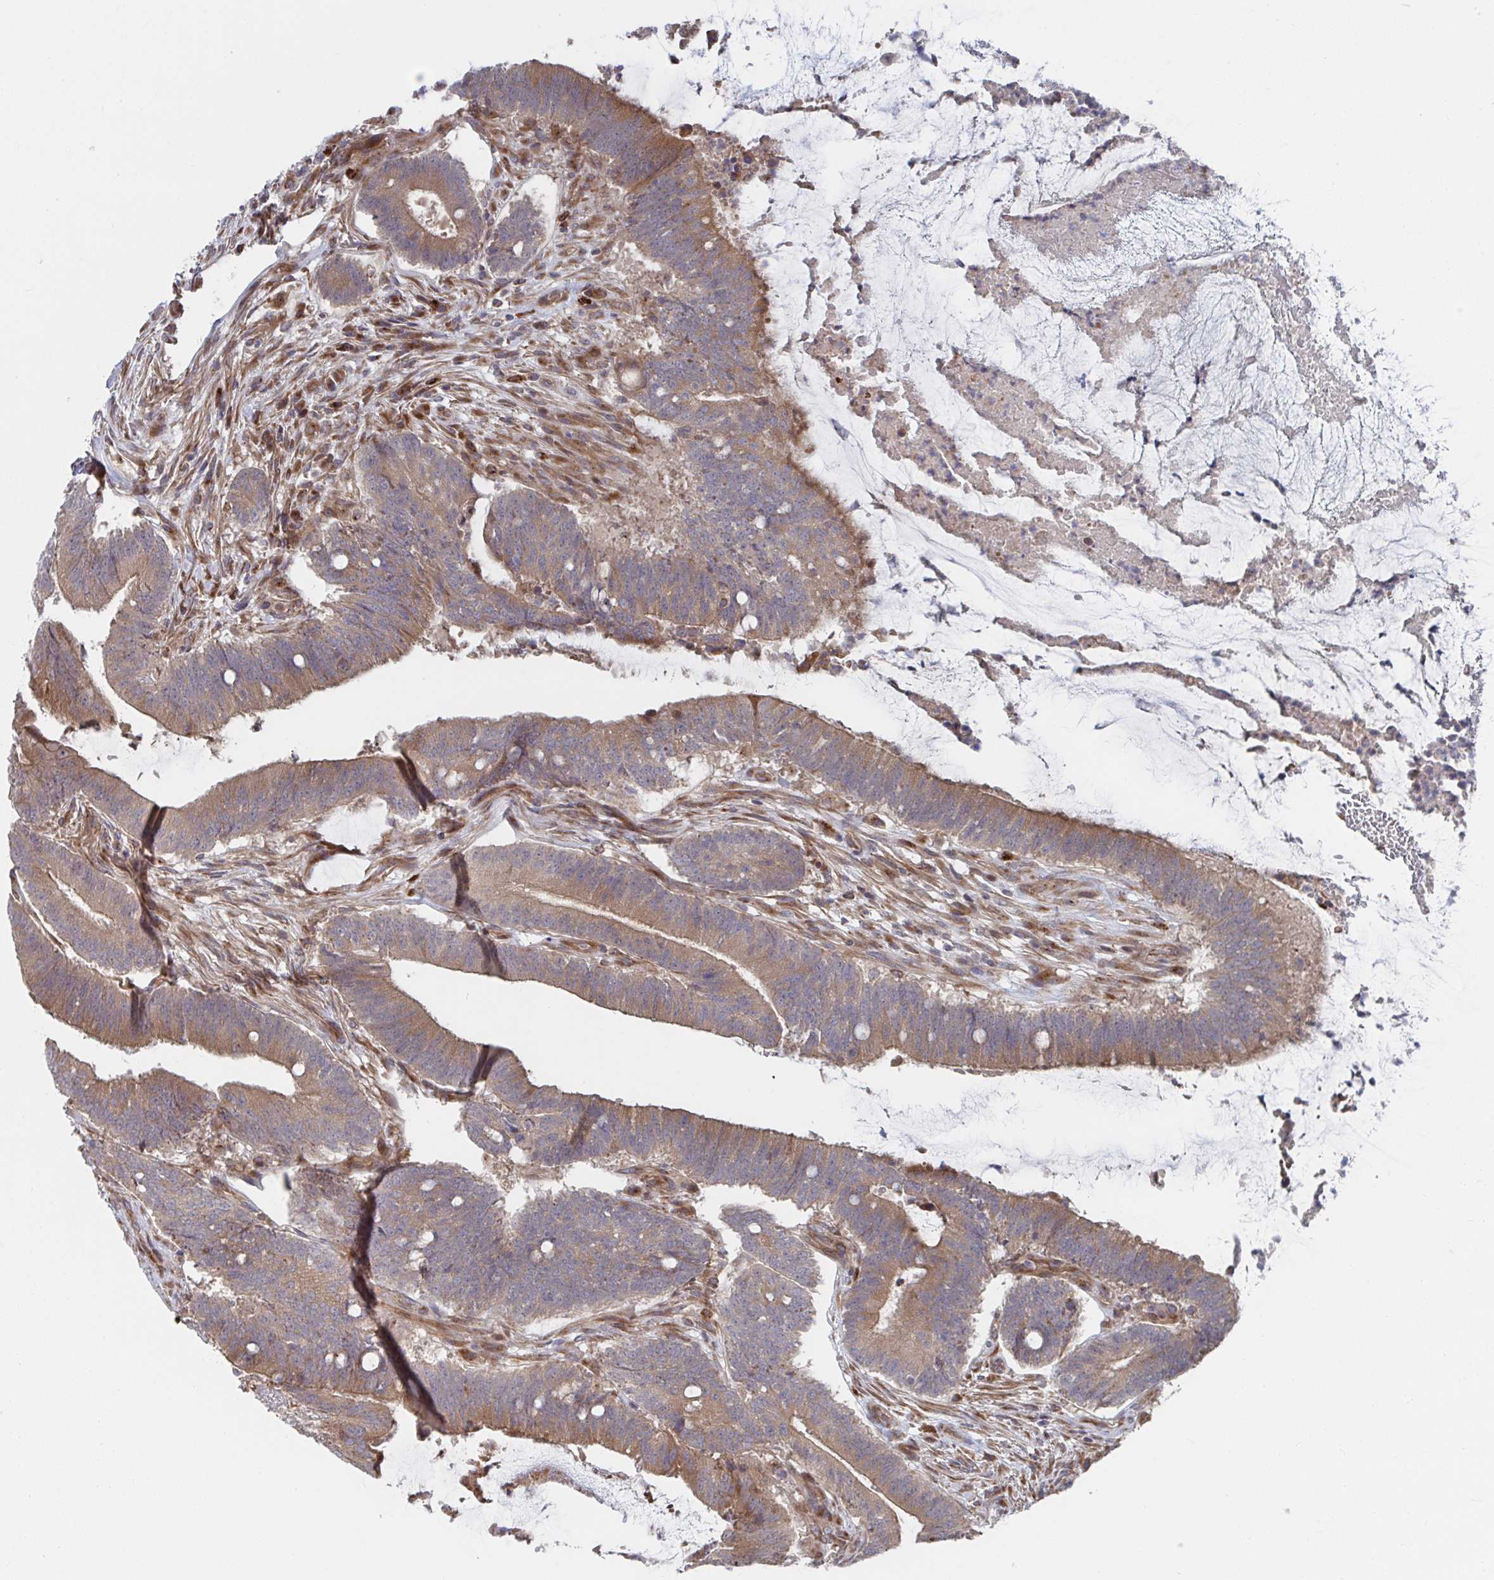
{"staining": {"intensity": "moderate", "quantity": ">75%", "location": "cytoplasmic/membranous"}, "tissue": "colorectal cancer", "cell_type": "Tumor cells", "image_type": "cancer", "snomed": [{"axis": "morphology", "description": "Adenocarcinoma, NOS"}, {"axis": "topography", "description": "Colon"}], "caption": "The image demonstrates a brown stain indicating the presence of a protein in the cytoplasmic/membranous of tumor cells in colorectal cancer.", "gene": "FJX1", "patient": {"sex": "female", "age": 43}}